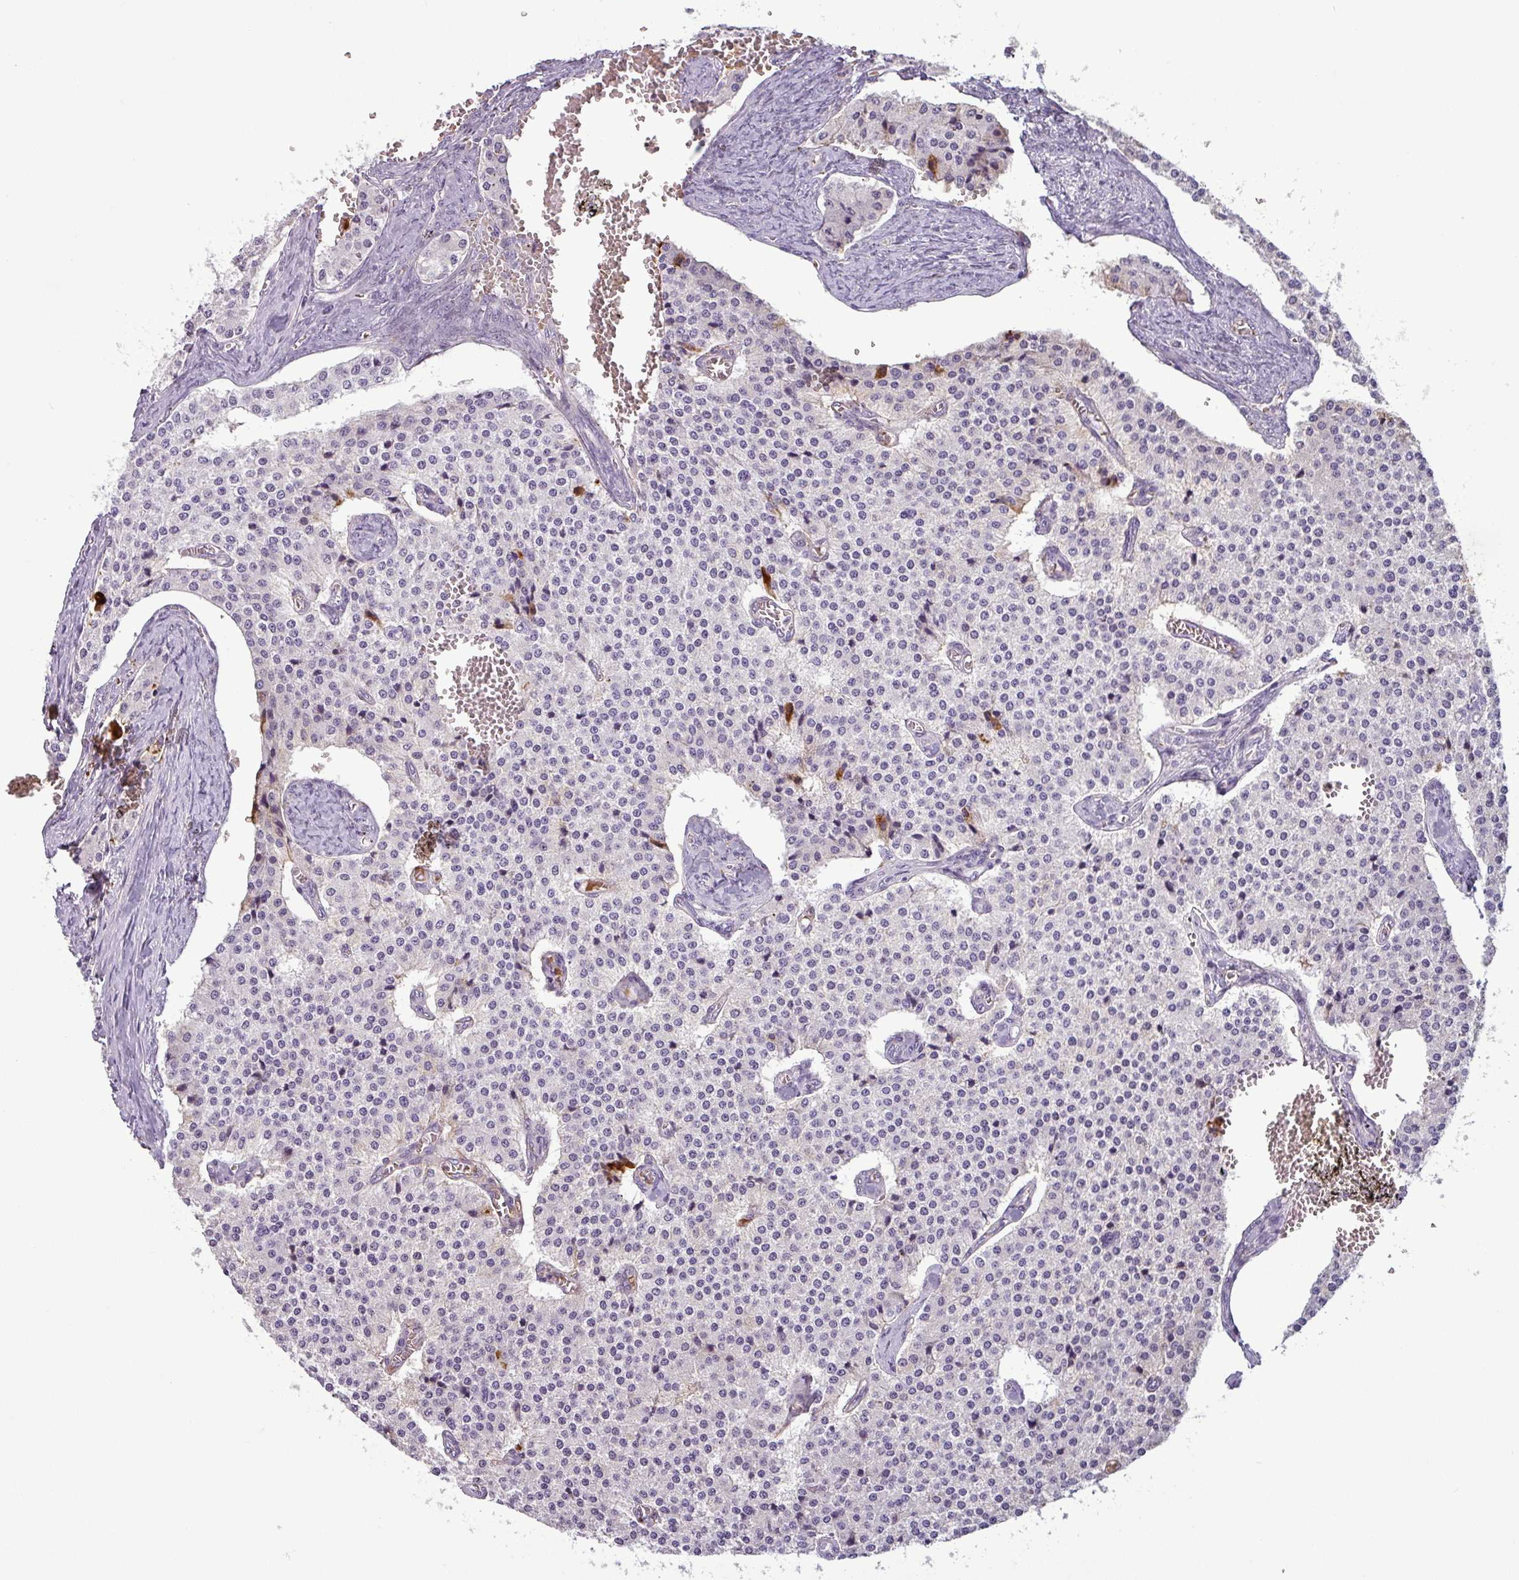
{"staining": {"intensity": "negative", "quantity": "none", "location": "none"}, "tissue": "carcinoid", "cell_type": "Tumor cells", "image_type": "cancer", "snomed": [{"axis": "morphology", "description": "Carcinoid, malignant, NOS"}, {"axis": "topography", "description": "Colon"}], "caption": "Immunohistochemistry of human carcinoid displays no positivity in tumor cells. The staining was performed using DAB to visualize the protein expression in brown, while the nuclei were stained in blue with hematoxylin (Magnification: 20x).", "gene": "APOC1", "patient": {"sex": "female", "age": 52}}